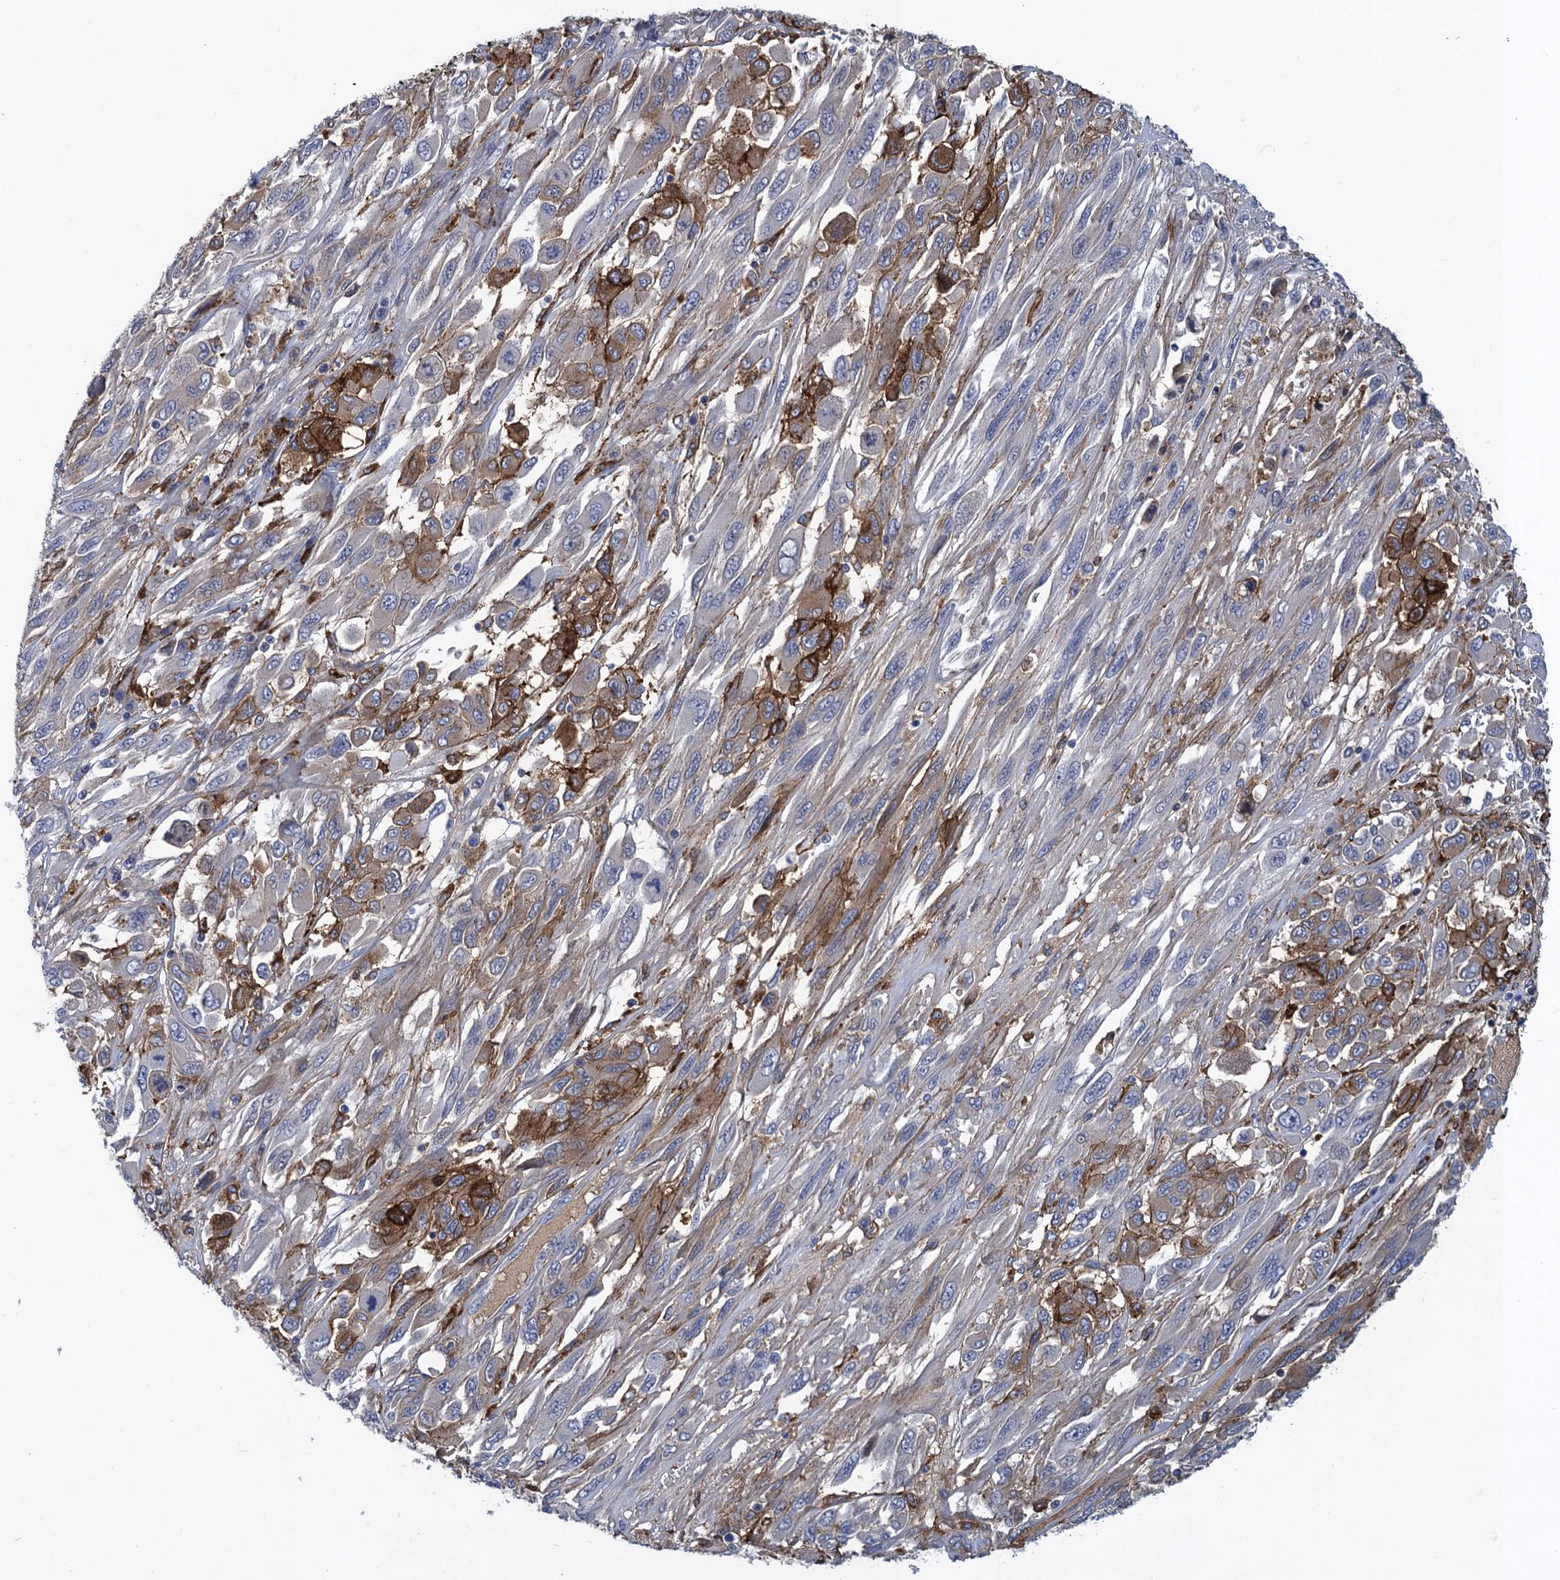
{"staining": {"intensity": "moderate", "quantity": "<25%", "location": "cytoplasmic/membranous"}, "tissue": "melanoma", "cell_type": "Tumor cells", "image_type": "cancer", "snomed": [{"axis": "morphology", "description": "Malignant melanoma, NOS"}, {"axis": "topography", "description": "Skin"}], "caption": "Protein expression analysis of human melanoma reveals moderate cytoplasmic/membranous expression in approximately <25% of tumor cells. The staining was performed using DAB (3,3'-diaminobenzidine), with brown indicating positive protein expression. Nuclei are stained blue with hematoxylin.", "gene": "DNHD1", "patient": {"sex": "female", "age": 91}}